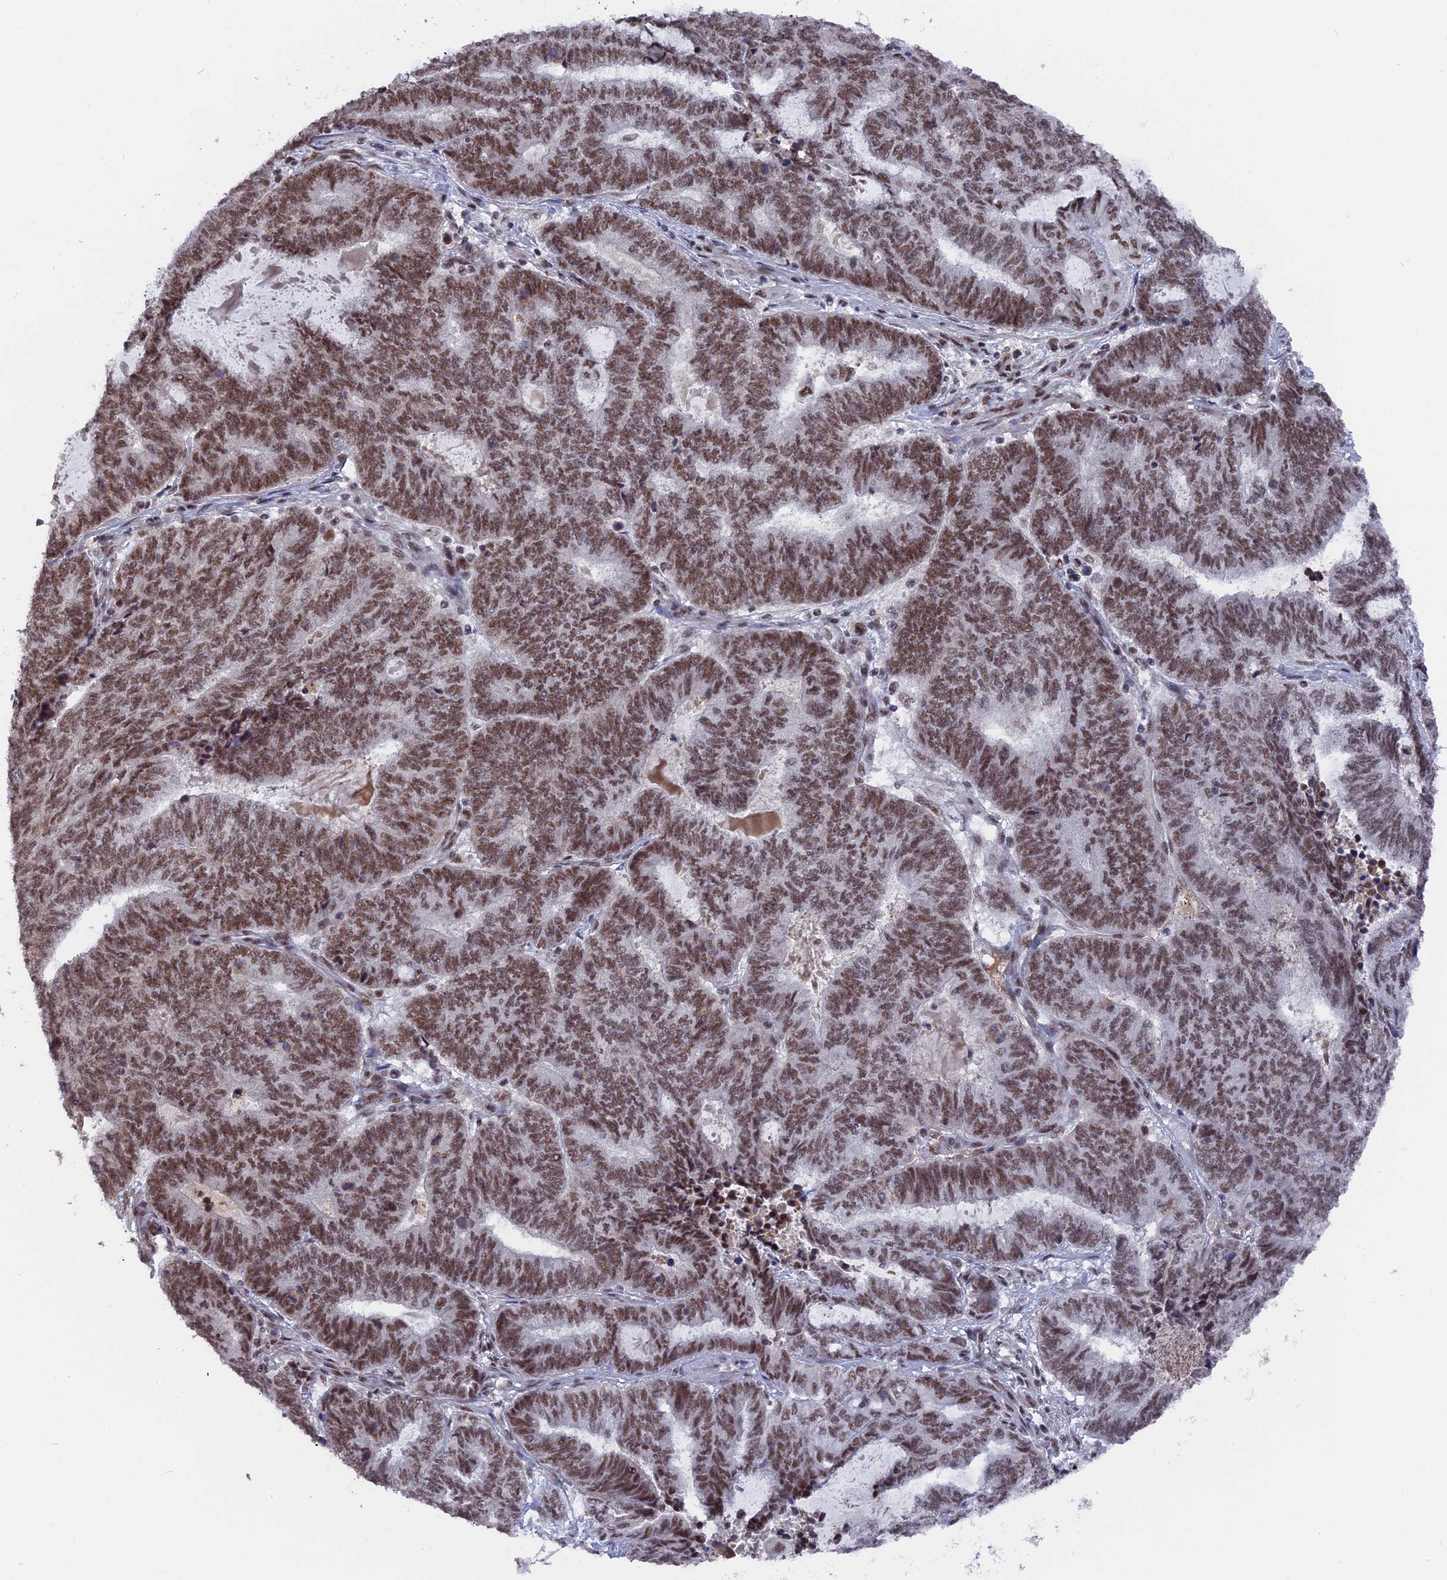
{"staining": {"intensity": "moderate", "quantity": ">75%", "location": "nuclear"}, "tissue": "endometrial cancer", "cell_type": "Tumor cells", "image_type": "cancer", "snomed": [{"axis": "morphology", "description": "Adenocarcinoma, NOS"}, {"axis": "topography", "description": "Uterus"}, {"axis": "topography", "description": "Endometrium"}], "caption": "Endometrial cancer (adenocarcinoma) stained with a brown dye demonstrates moderate nuclear positive positivity in approximately >75% of tumor cells.", "gene": "SF3A2", "patient": {"sex": "female", "age": 70}}